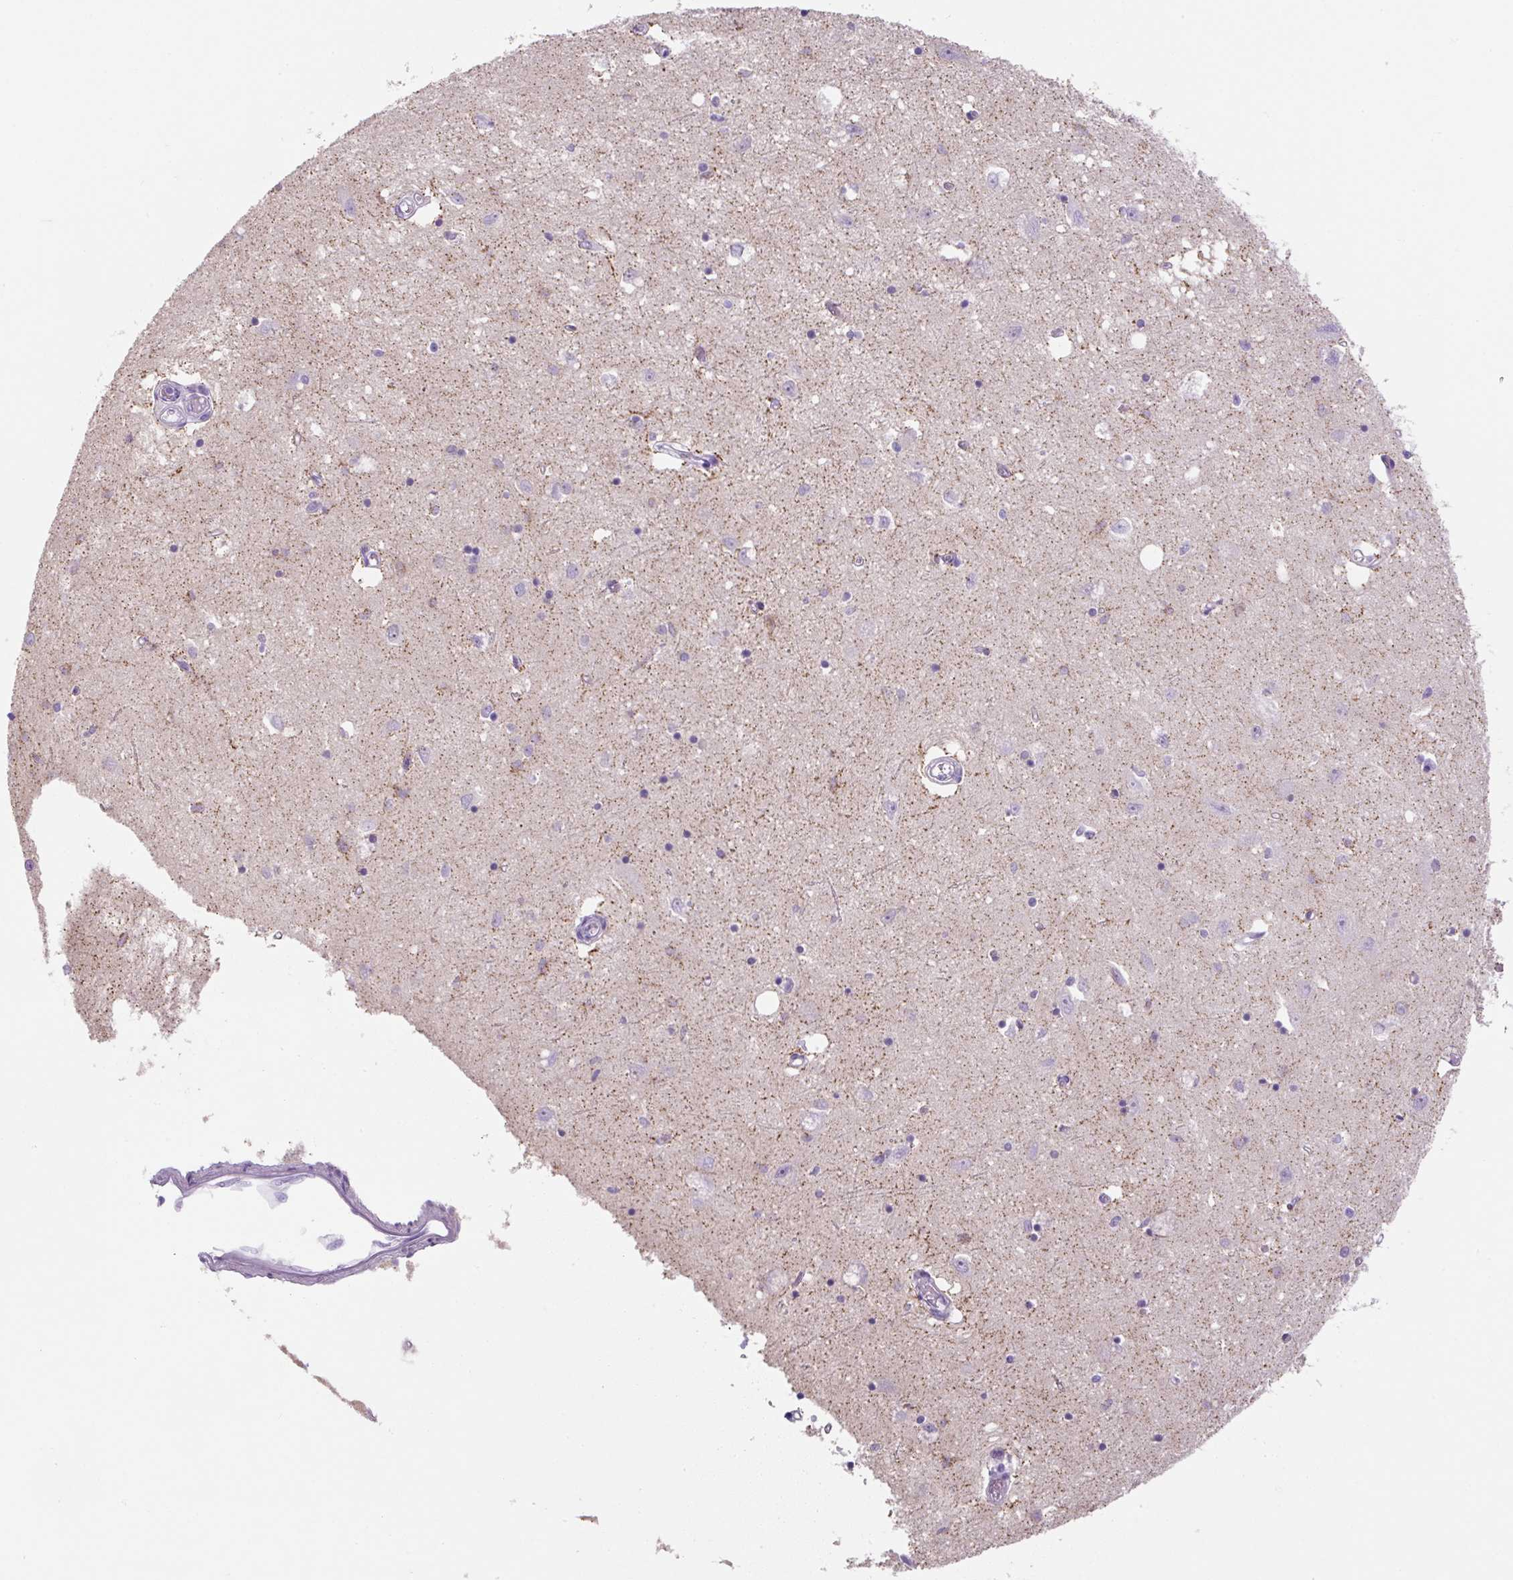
{"staining": {"intensity": "moderate", "quantity": "<25%", "location": "cytoplasmic/membranous"}, "tissue": "caudate", "cell_type": "Glial cells", "image_type": "normal", "snomed": [{"axis": "morphology", "description": "Normal tissue, NOS"}, {"axis": "topography", "description": "Lateral ventricle wall"}], "caption": "Approximately <25% of glial cells in normal human caudate display moderate cytoplasmic/membranous protein positivity as visualized by brown immunohistochemical staining.", "gene": "ADAMTS19", "patient": {"sex": "male", "age": 70}}